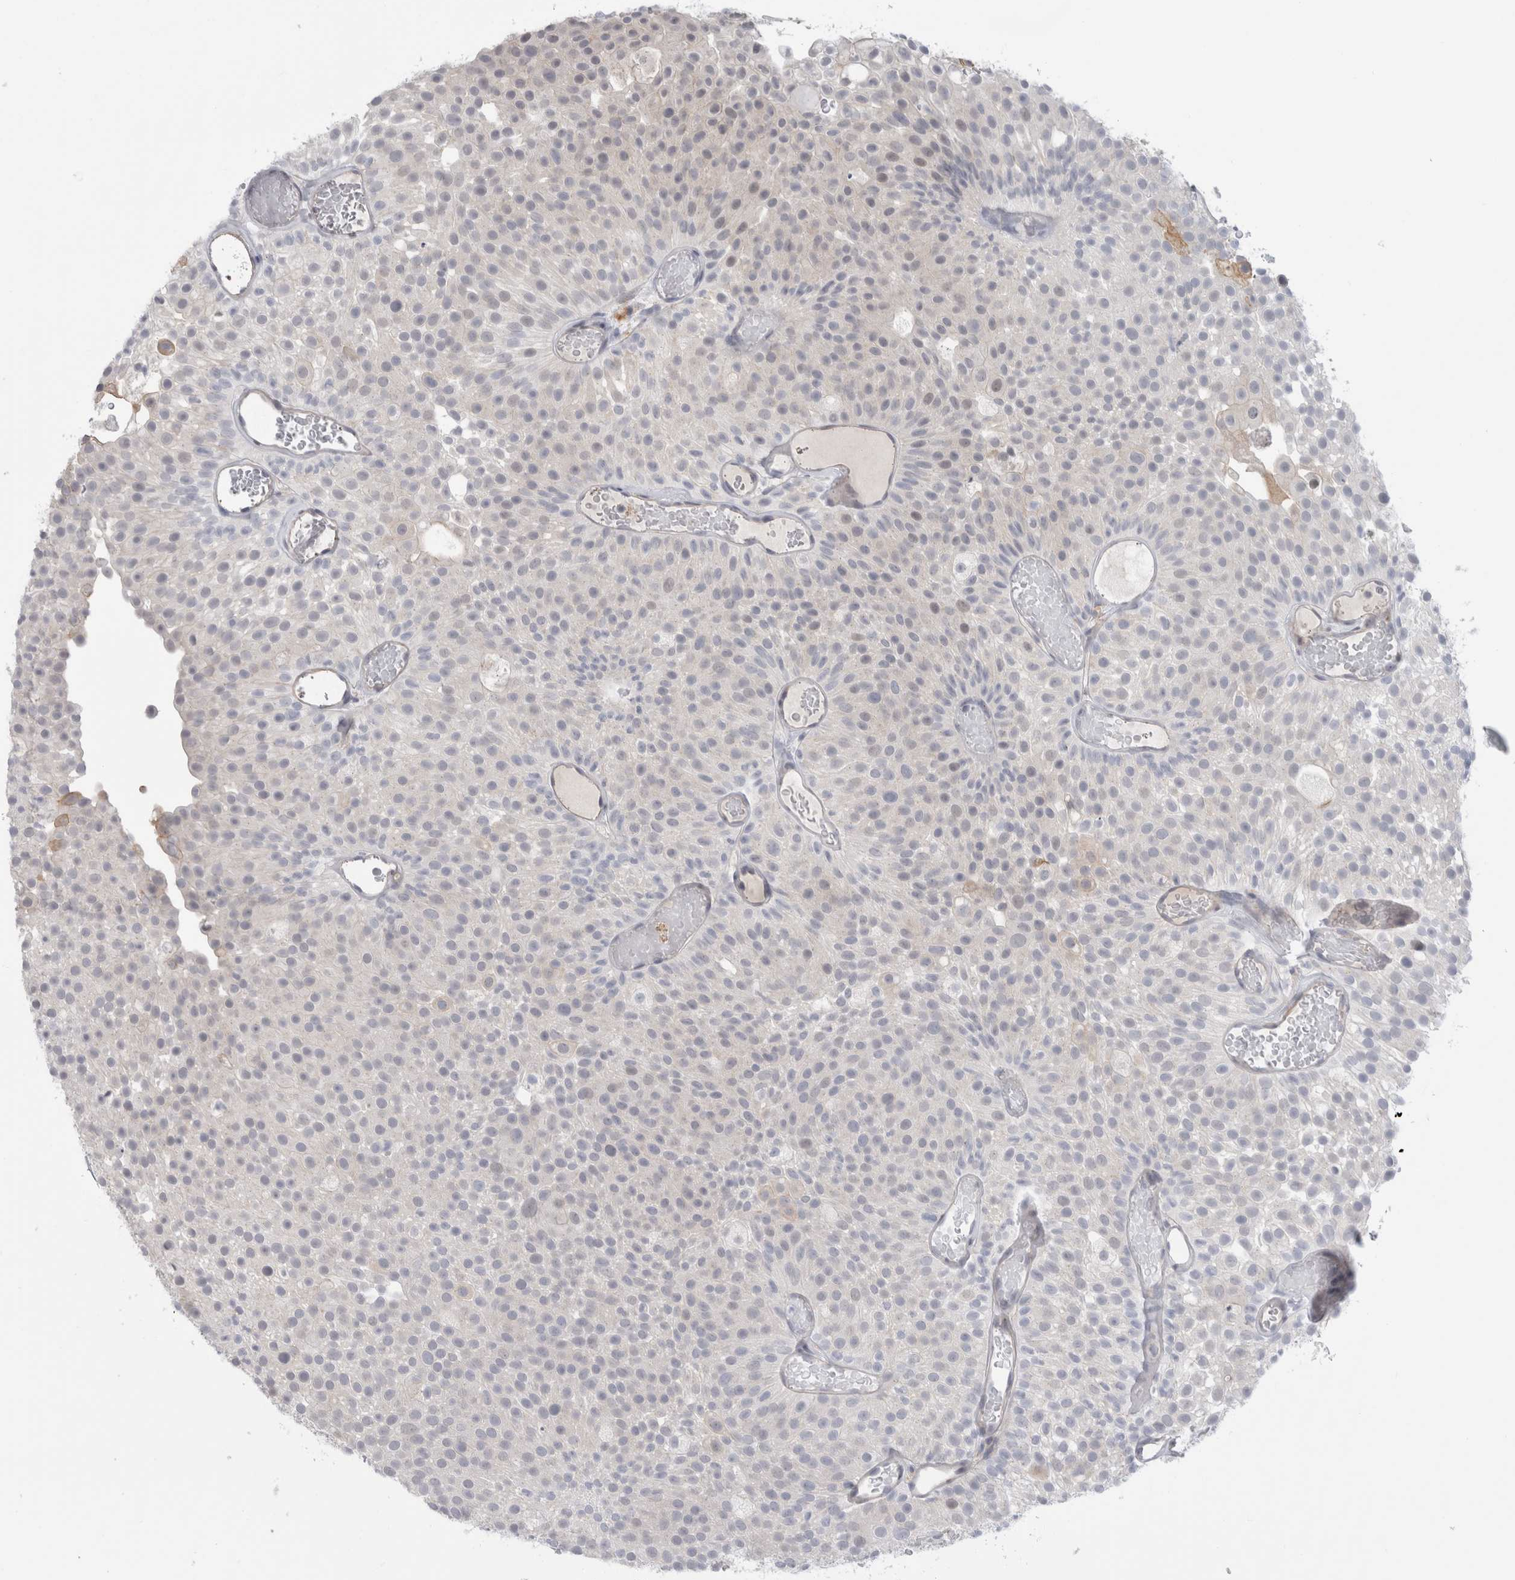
{"staining": {"intensity": "negative", "quantity": "none", "location": "none"}, "tissue": "urothelial cancer", "cell_type": "Tumor cells", "image_type": "cancer", "snomed": [{"axis": "morphology", "description": "Urothelial carcinoma, Low grade"}, {"axis": "topography", "description": "Urinary bladder"}], "caption": "Urothelial carcinoma (low-grade) was stained to show a protein in brown. There is no significant positivity in tumor cells.", "gene": "ANKMY1", "patient": {"sex": "male", "age": 78}}